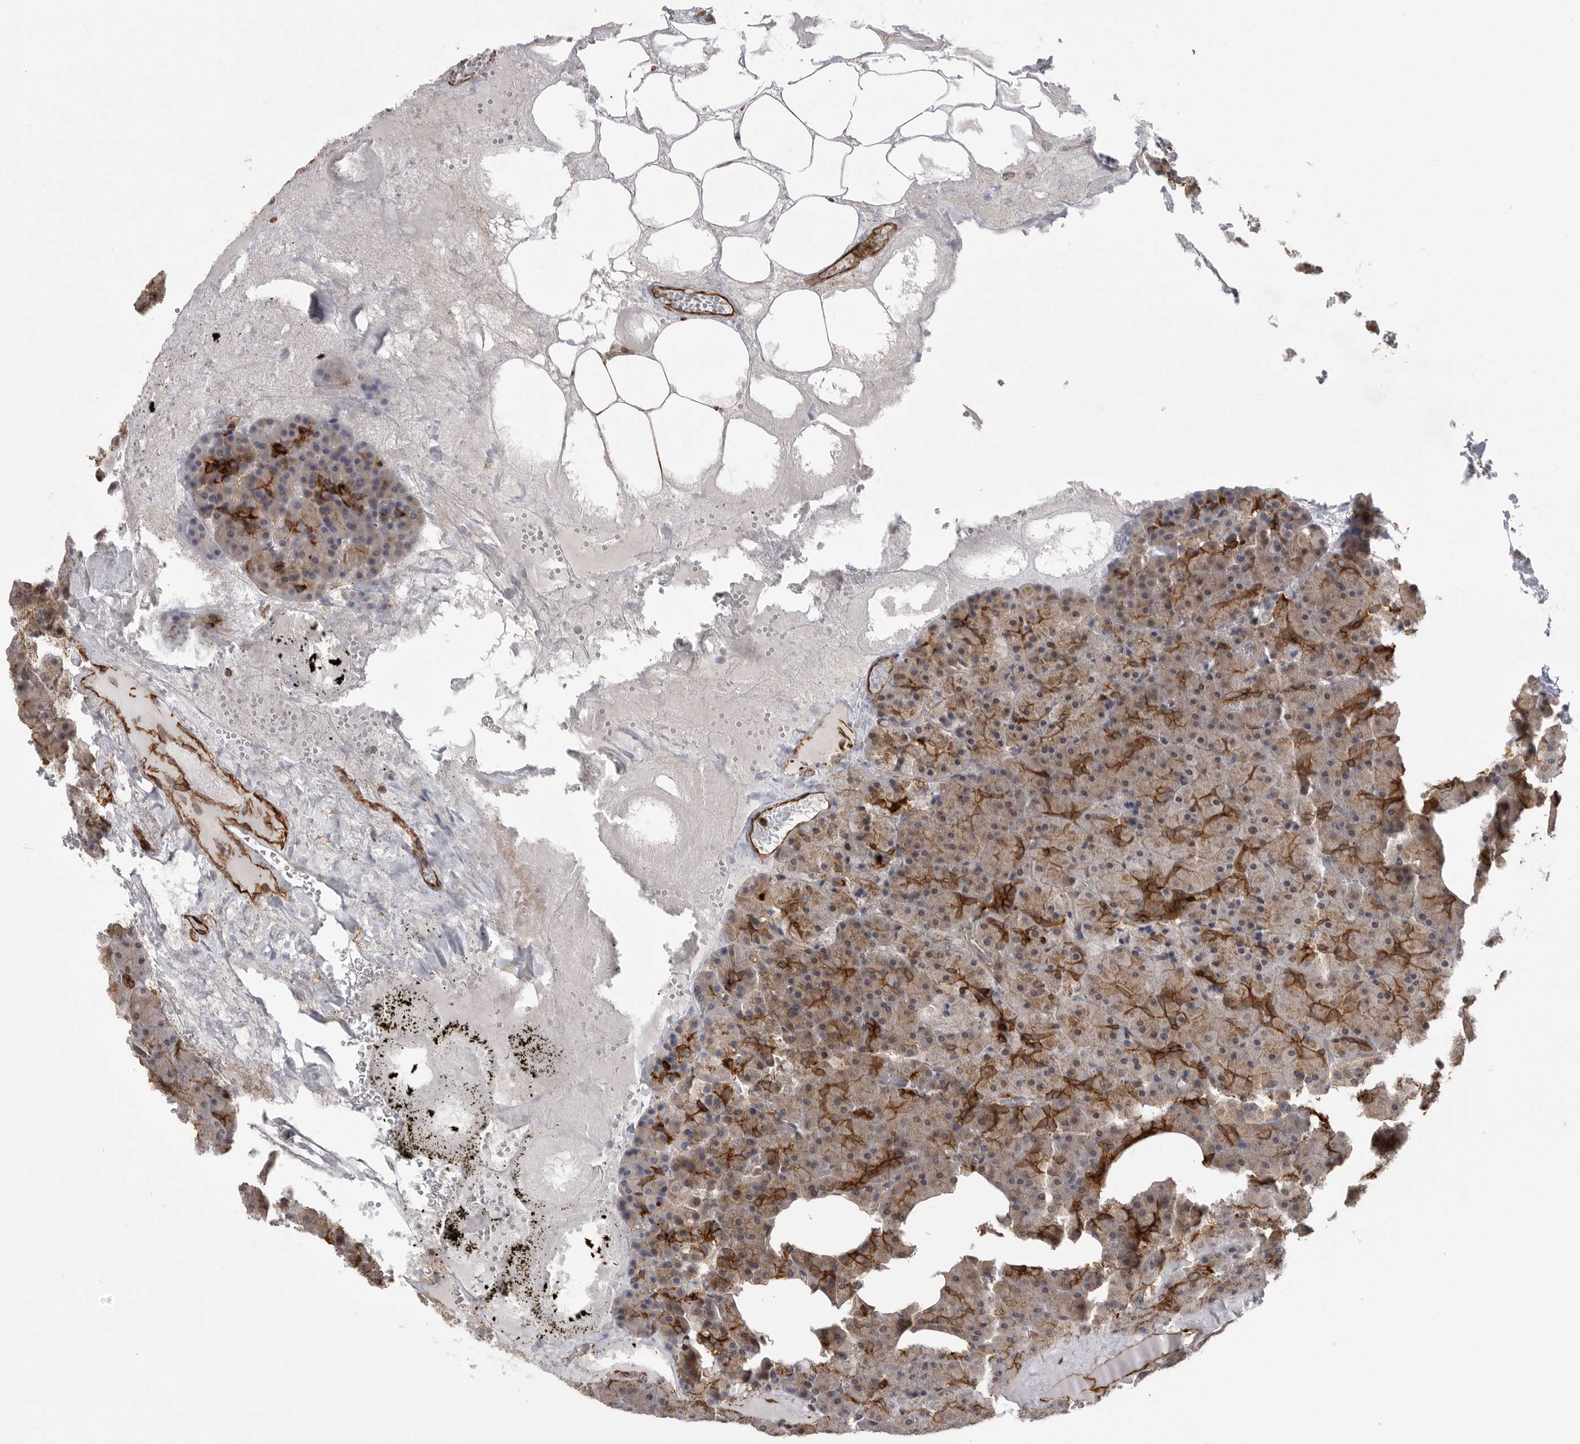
{"staining": {"intensity": "strong", "quantity": "25%-75%", "location": "cytoplasmic/membranous"}, "tissue": "pancreas", "cell_type": "Exocrine glandular cells", "image_type": "normal", "snomed": [{"axis": "morphology", "description": "Normal tissue, NOS"}, {"axis": "morphology", "description": "Carcinoid, malignant, NOS"}, {"axis": "topography", "description": "Pancreas"}], "caption": "High-magnification brightfield microscopy of benign pancreas stained with DAB (brown) and counterstained with hematoxylin (blue). exocrine glandular cells exhibit strong cytoplasmic/membranous staining is appreciated in about25%-75% of cells.", "gene": "NECTIN1", "patient": {"sex": "female", "age": 35}}